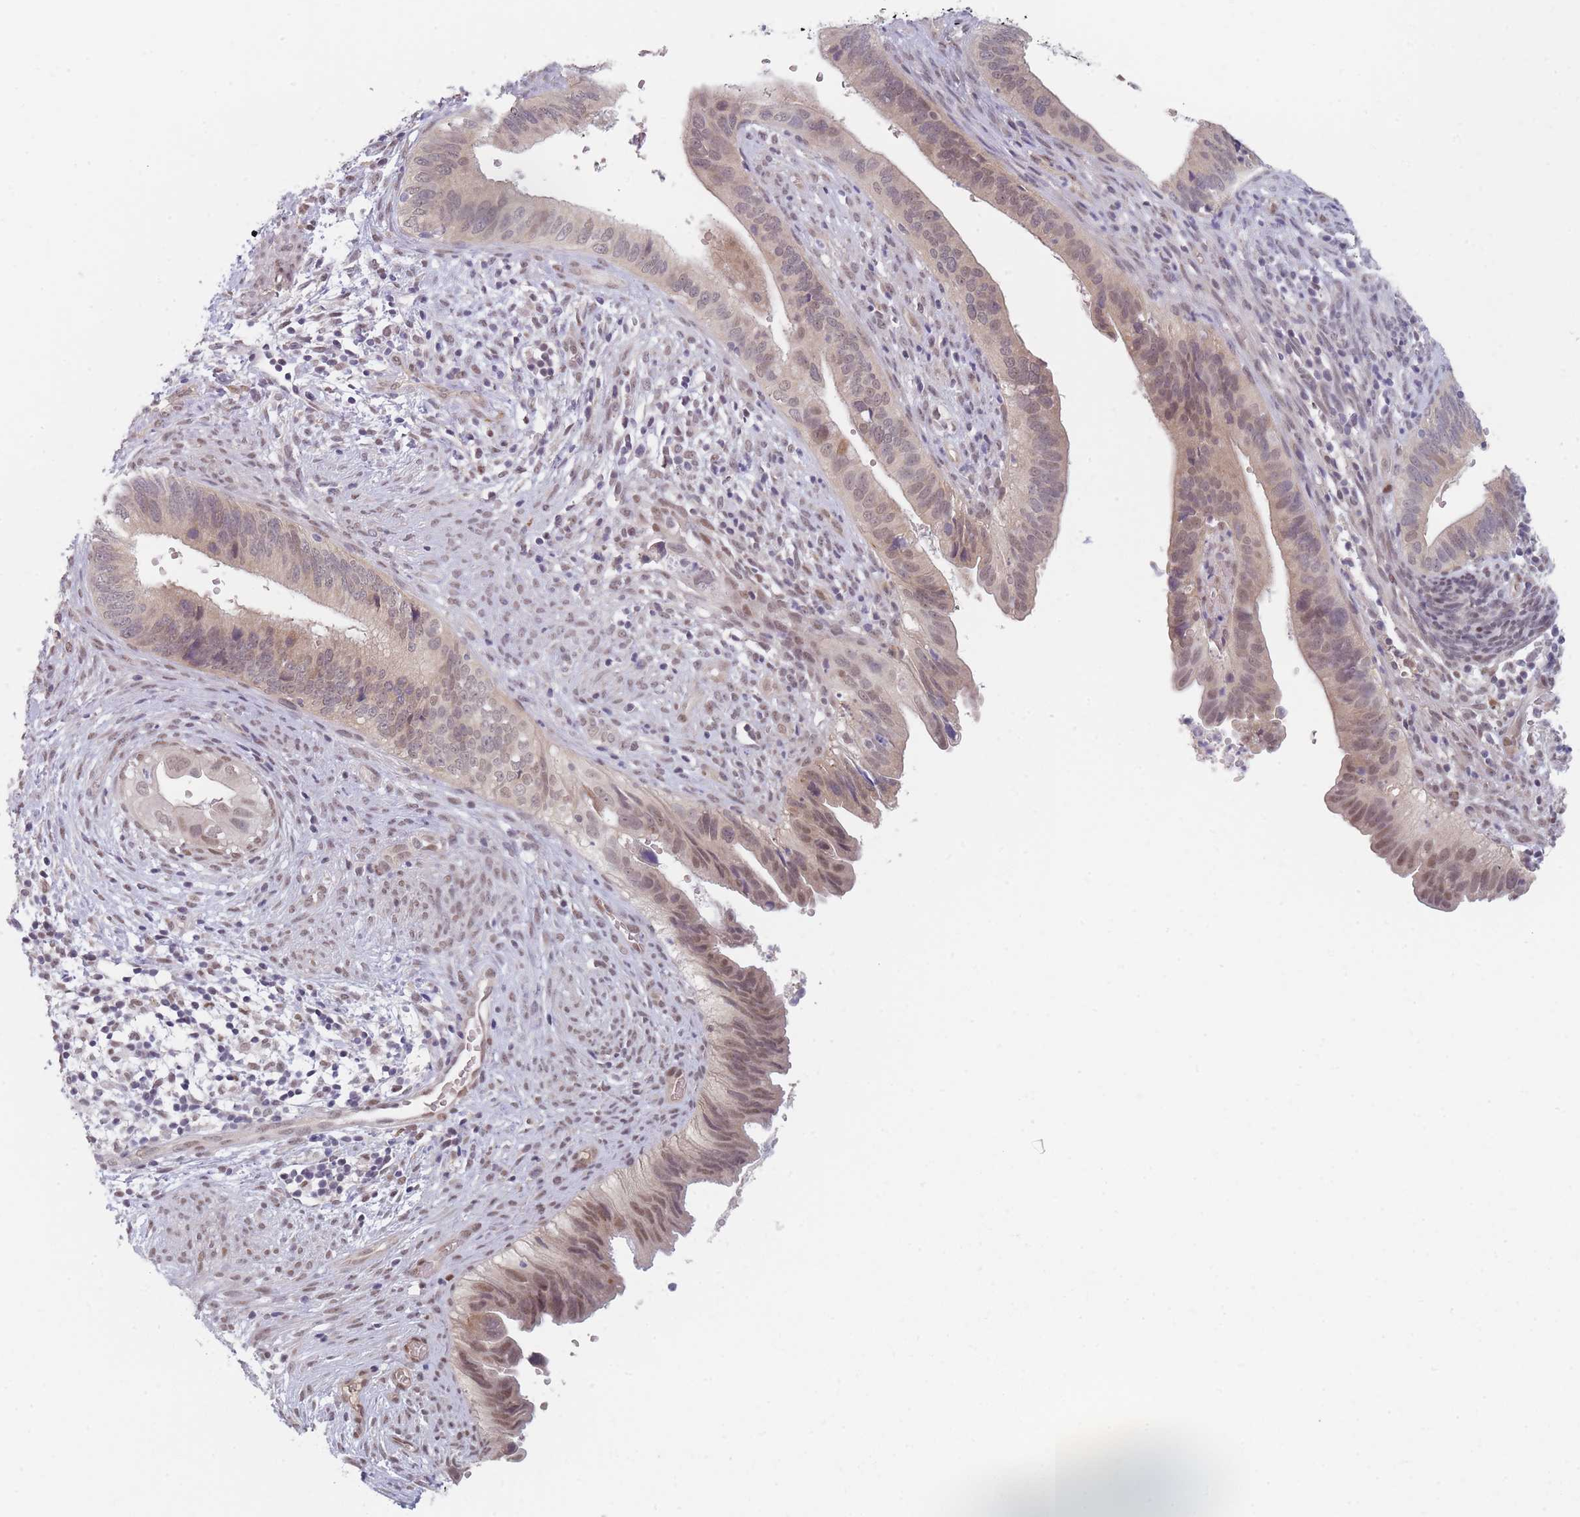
{"staining": {"intensity": "weak", "quantity": "25%-75%", "location": "nuclear"}, "tissue": "cervical cancer", "cell_type": "Tumor cells", "image_type": "cancer", "snomed": [{"axis": "morphology", "description": "Adenocarcinoma, NOS"}, {"axis": "topography", "description": "Cervix"}], "caption": "Immunohistochemical staining of human cervical adenocarcinoma displays weak nuclear protein staining in about 25%-75% of tumor cells.", "gene": "ANKRD10", "patient": {"sex": "female", "age": 42}}